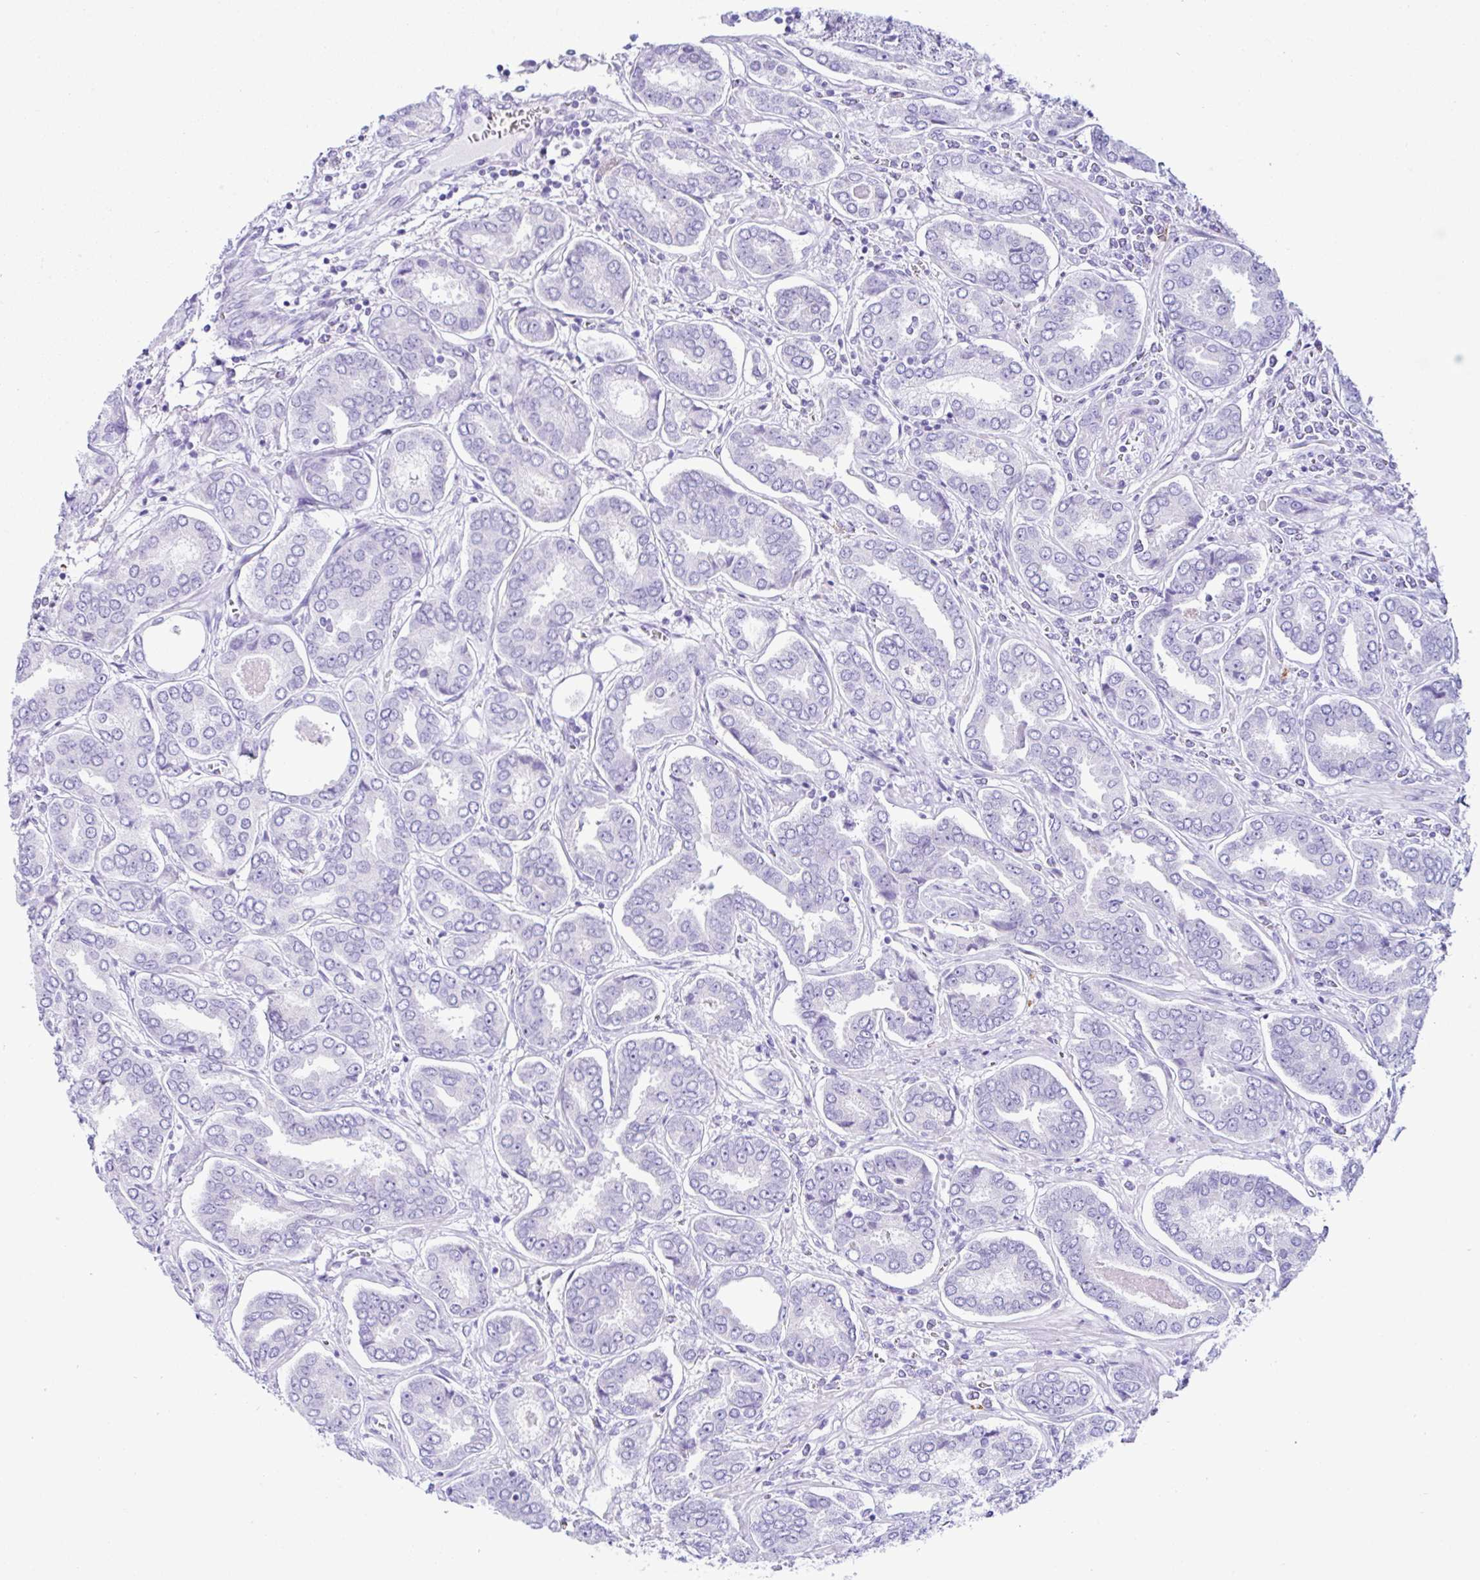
{"staining": {"intensity": "negative", "quantity": "none", "location": "none"}, "tissue": "prostate cancer", "cell_type": "Tumor cells", "image_type": "cancer", "snomed": [{"axis": "morphology", "description": "Adenocarcinoma, High grade"}, {"axis": "topography", "description": "Prostate"}], "caption": "Prostate cancer was stained to show a protein in brown. There is no significant staining in tumor cells.", "gene": "PIGF", "patient": {"sex": "male", "age": 72}}